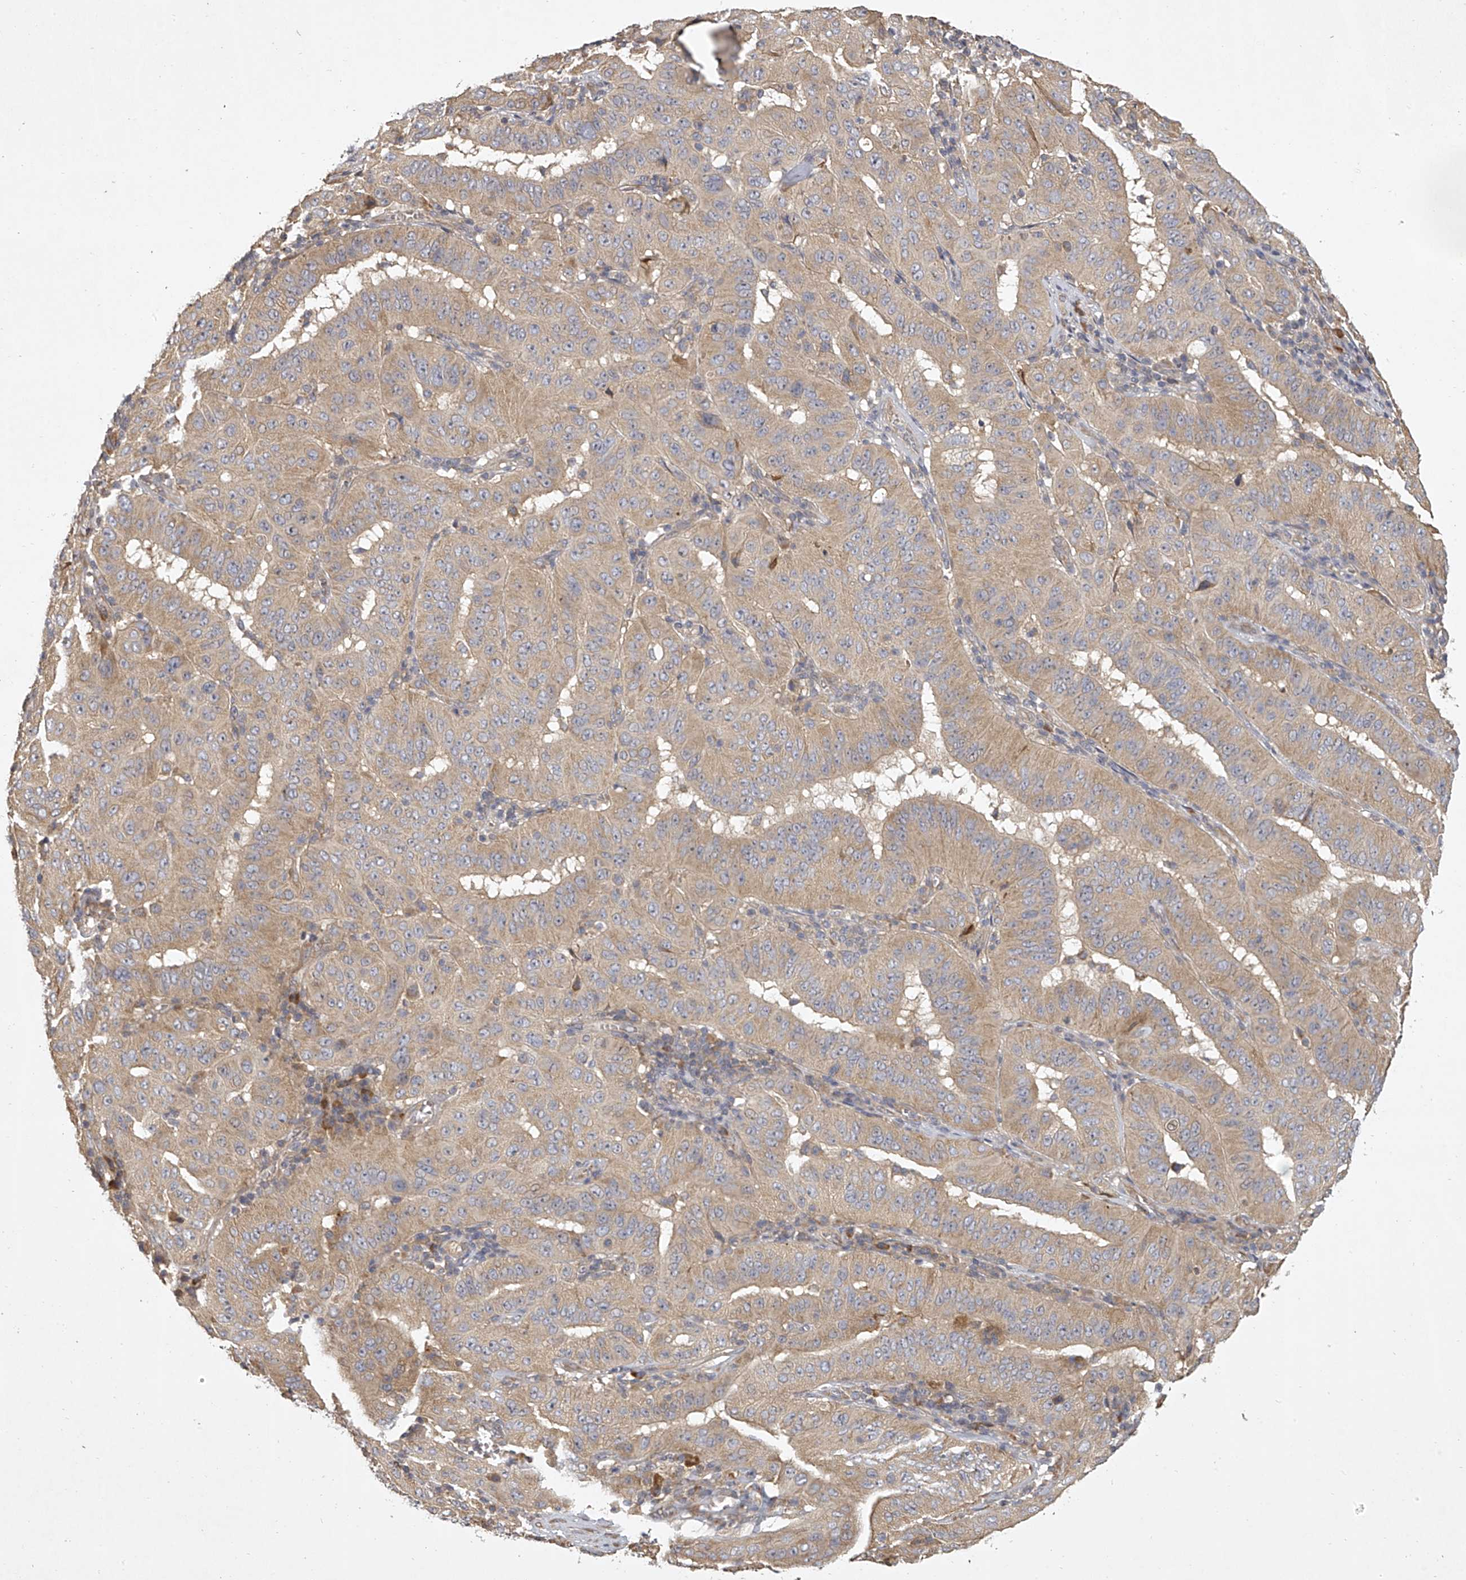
{"staining": {"intensity": "moderate", "quantity": ">75%", "location": "cytoplasmic/membranous"}, "tissue": "pancreatic cancer", "cell_type": "Tumor cells", "image_type": "cancer", "snomed": [{"axis": "morphology", "description": "Adenocarcinoma, NOS"}, {"axis": "topography", "description": "Pancreas"}], "caption": "Protein staining reveals moderate cytoplasmic/membranous expression in approximately >75% of tumor cells in pancreatic cancer.", "gene": "DOCK9", "patient": {"sex": "male", "age": 63}}